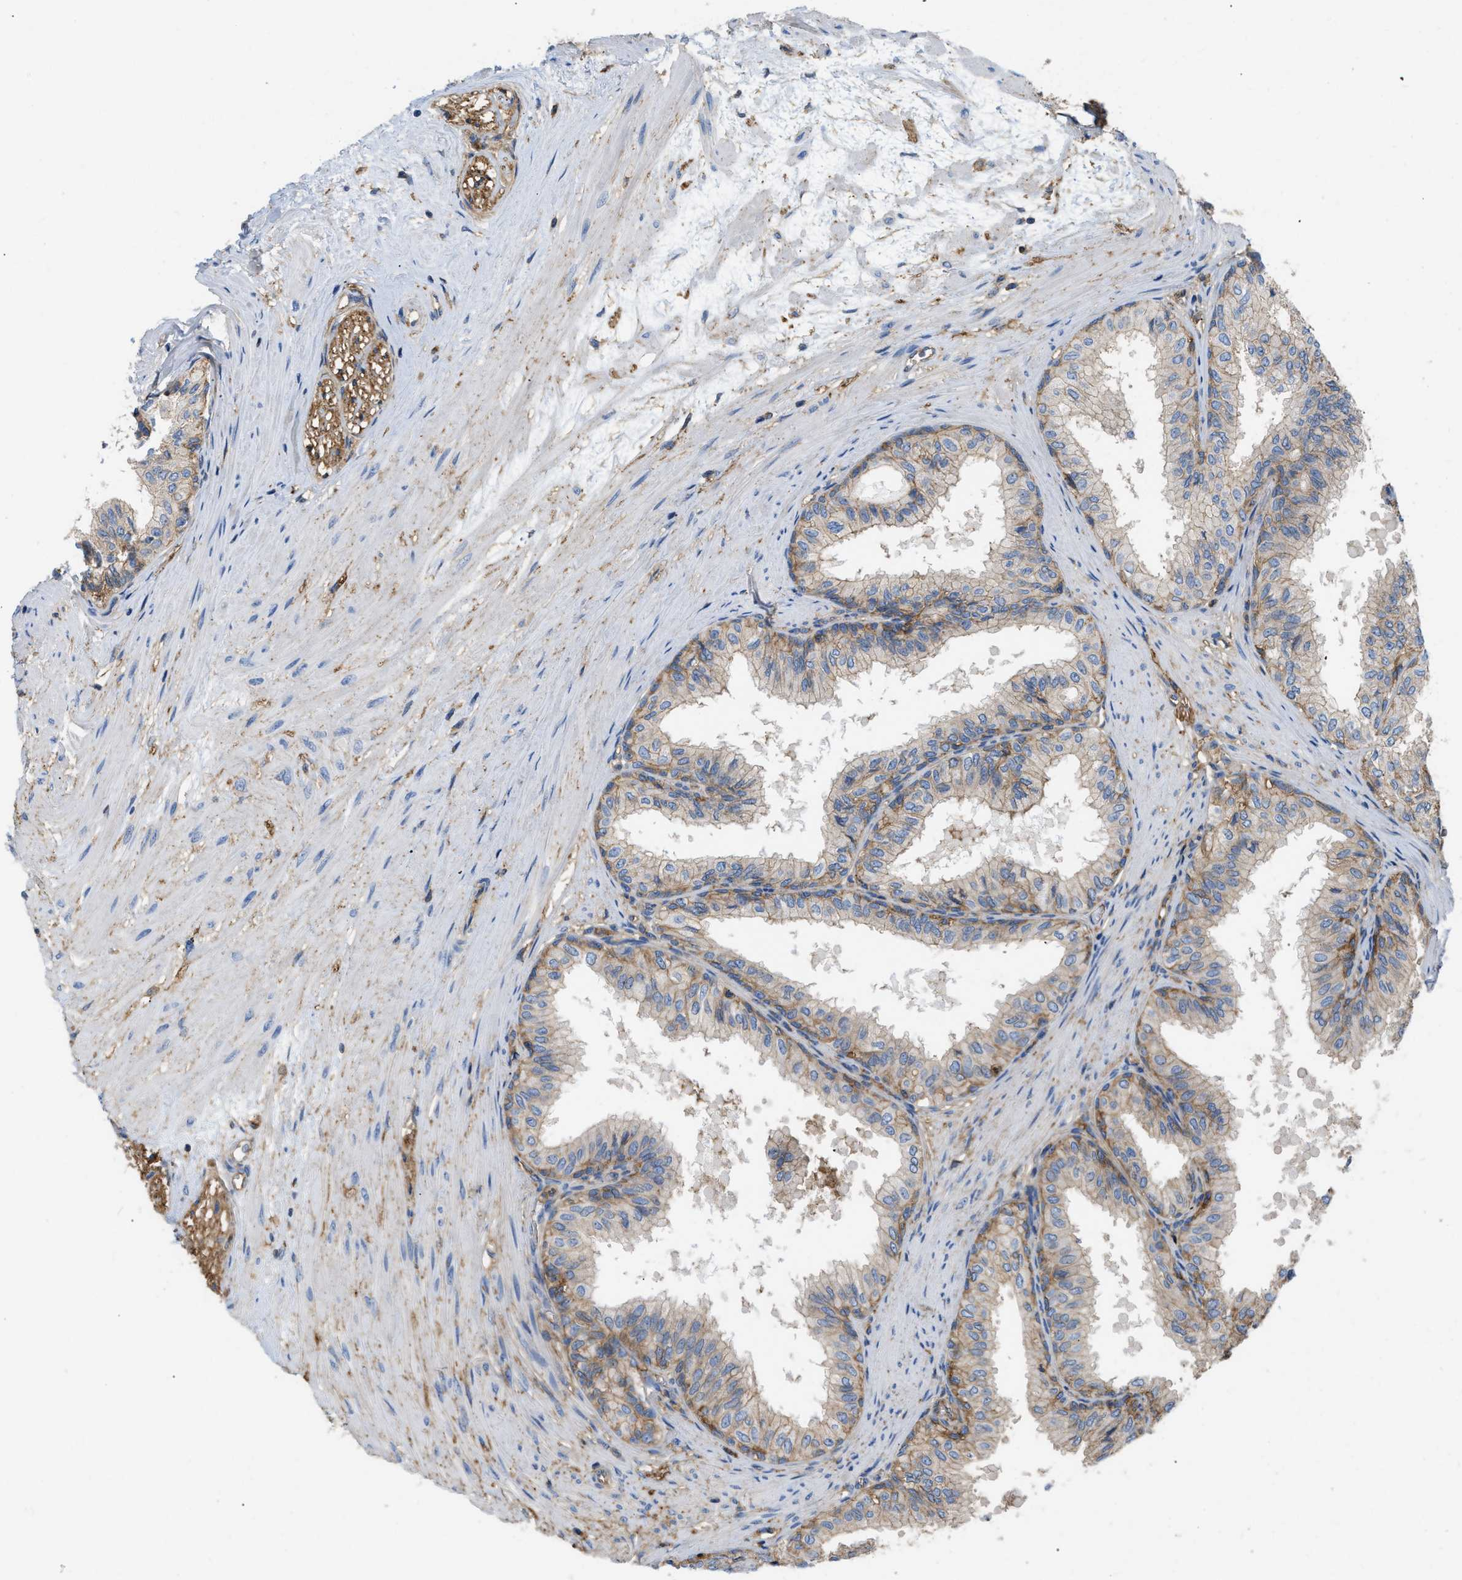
{"staining": {"intensity": "strong", "quantity": "25%-75%", "location": "cytoplasmic/membranous"}, "tissue": "seminal vesicle", "cell_type": "Glandular cells", "image_type": "normal", "snomed": [{"axis": "morphology", "description": "Normal tissue, NOS"}, {"axis": "topography", "description": "Prostate"}, {"axis": "topography", "description": "Seminal veicle"}], "caption": "This micrograph displays normal seminal vesicle stained with immunohistochemistry to label a protein in brown. The cytoplasmic/membranous of glandular cells show strong positivity for the protein. Nuclei are counter-stained blue.", "gene": "GNB4", "patient": {"sex": "male", "age": 60}}